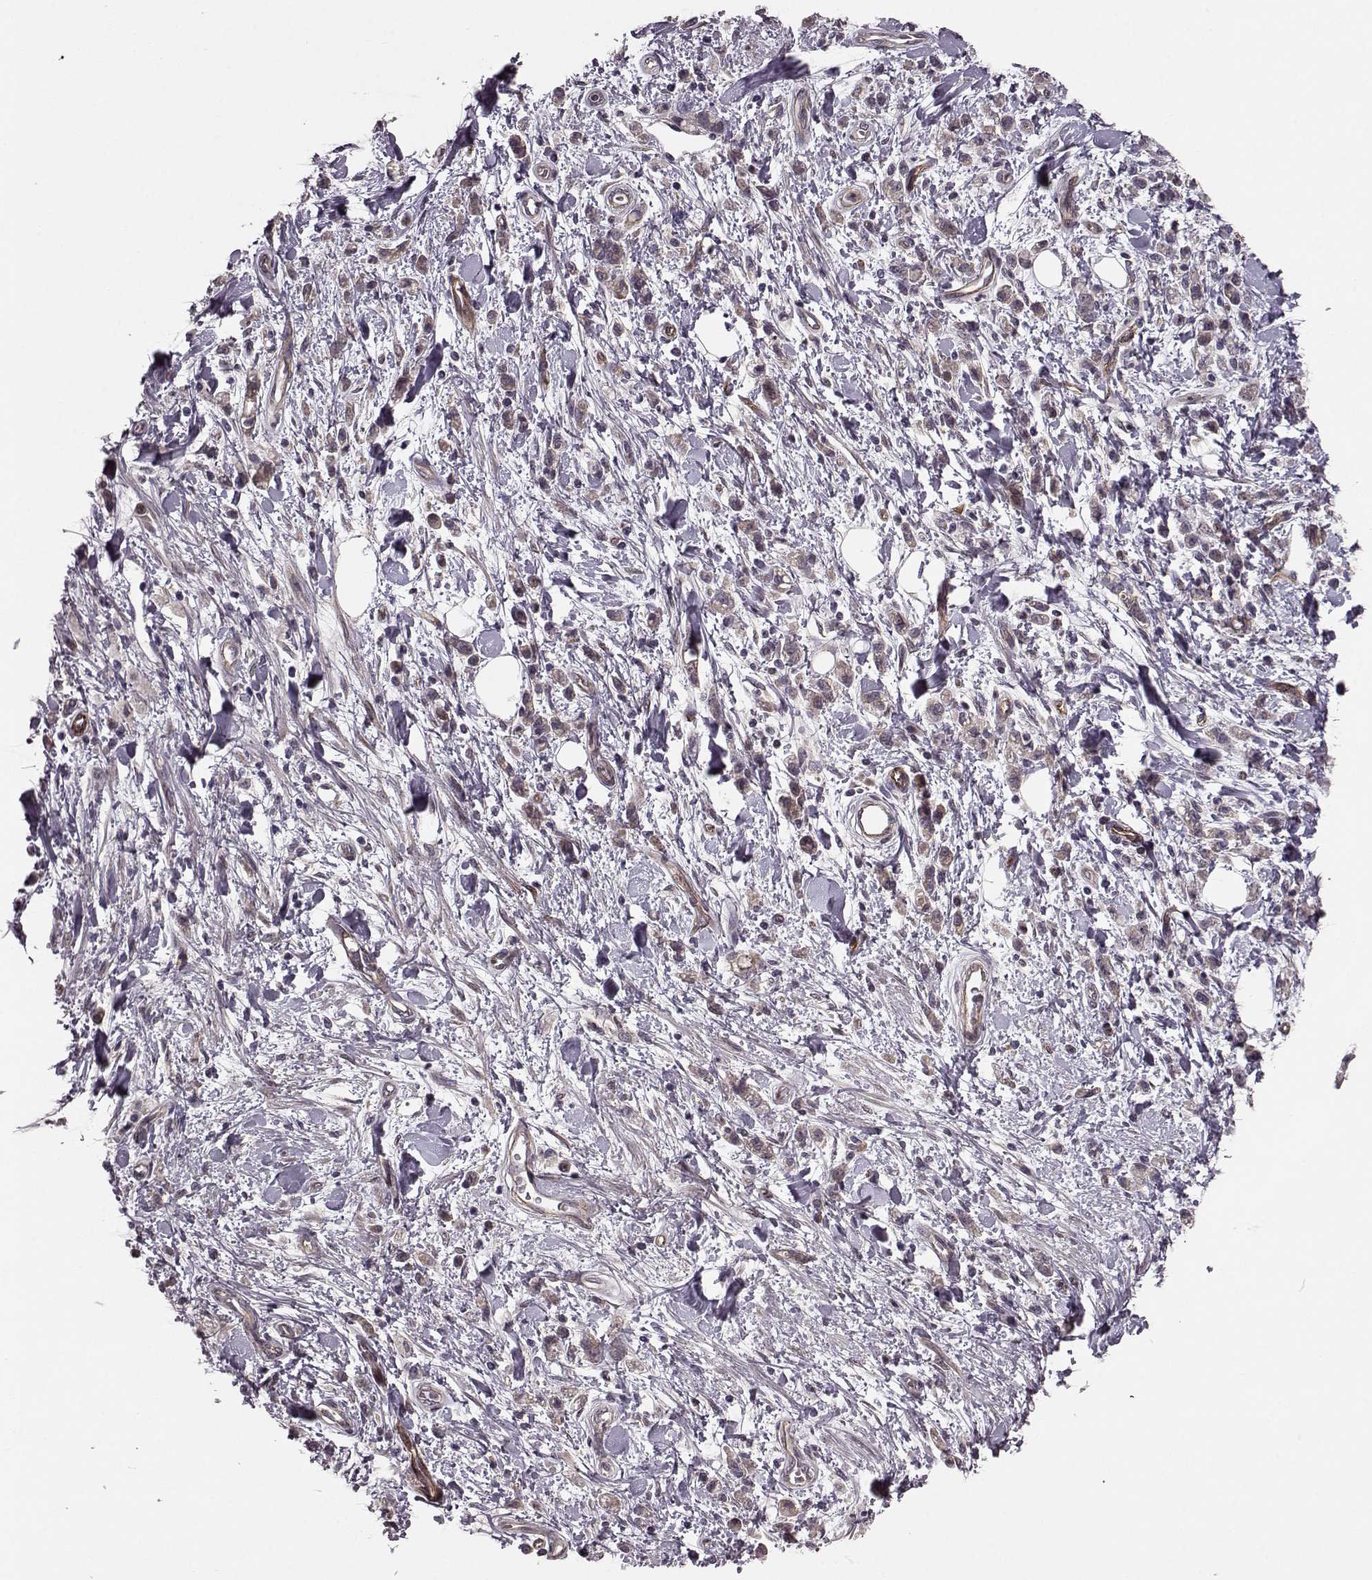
{"staining": {"intensity": "negative", "quantity": "none", "location": "none"}, "tissue": "stomach cancer", "cell_type": "Tumor cells", "image_type": "cancer", "snomed": [{"axis": "morphology", "description": "Adenocarcinoma, NOS"}, {"axis": "topography", "description": "Stomach"}], "caption": "Immunohistochemistry (IHC) image of neoplastic tissue: human stomach adenocarcinoma stained with DAB displays no significant protein staining in tumor cells. Brightfield microscopy of IHC stained with DAB (brown) and hematoxylin (blue), captured at high magnification.", "gene": "SYNPO", "patient": {"sex": "male", "age": 77}}